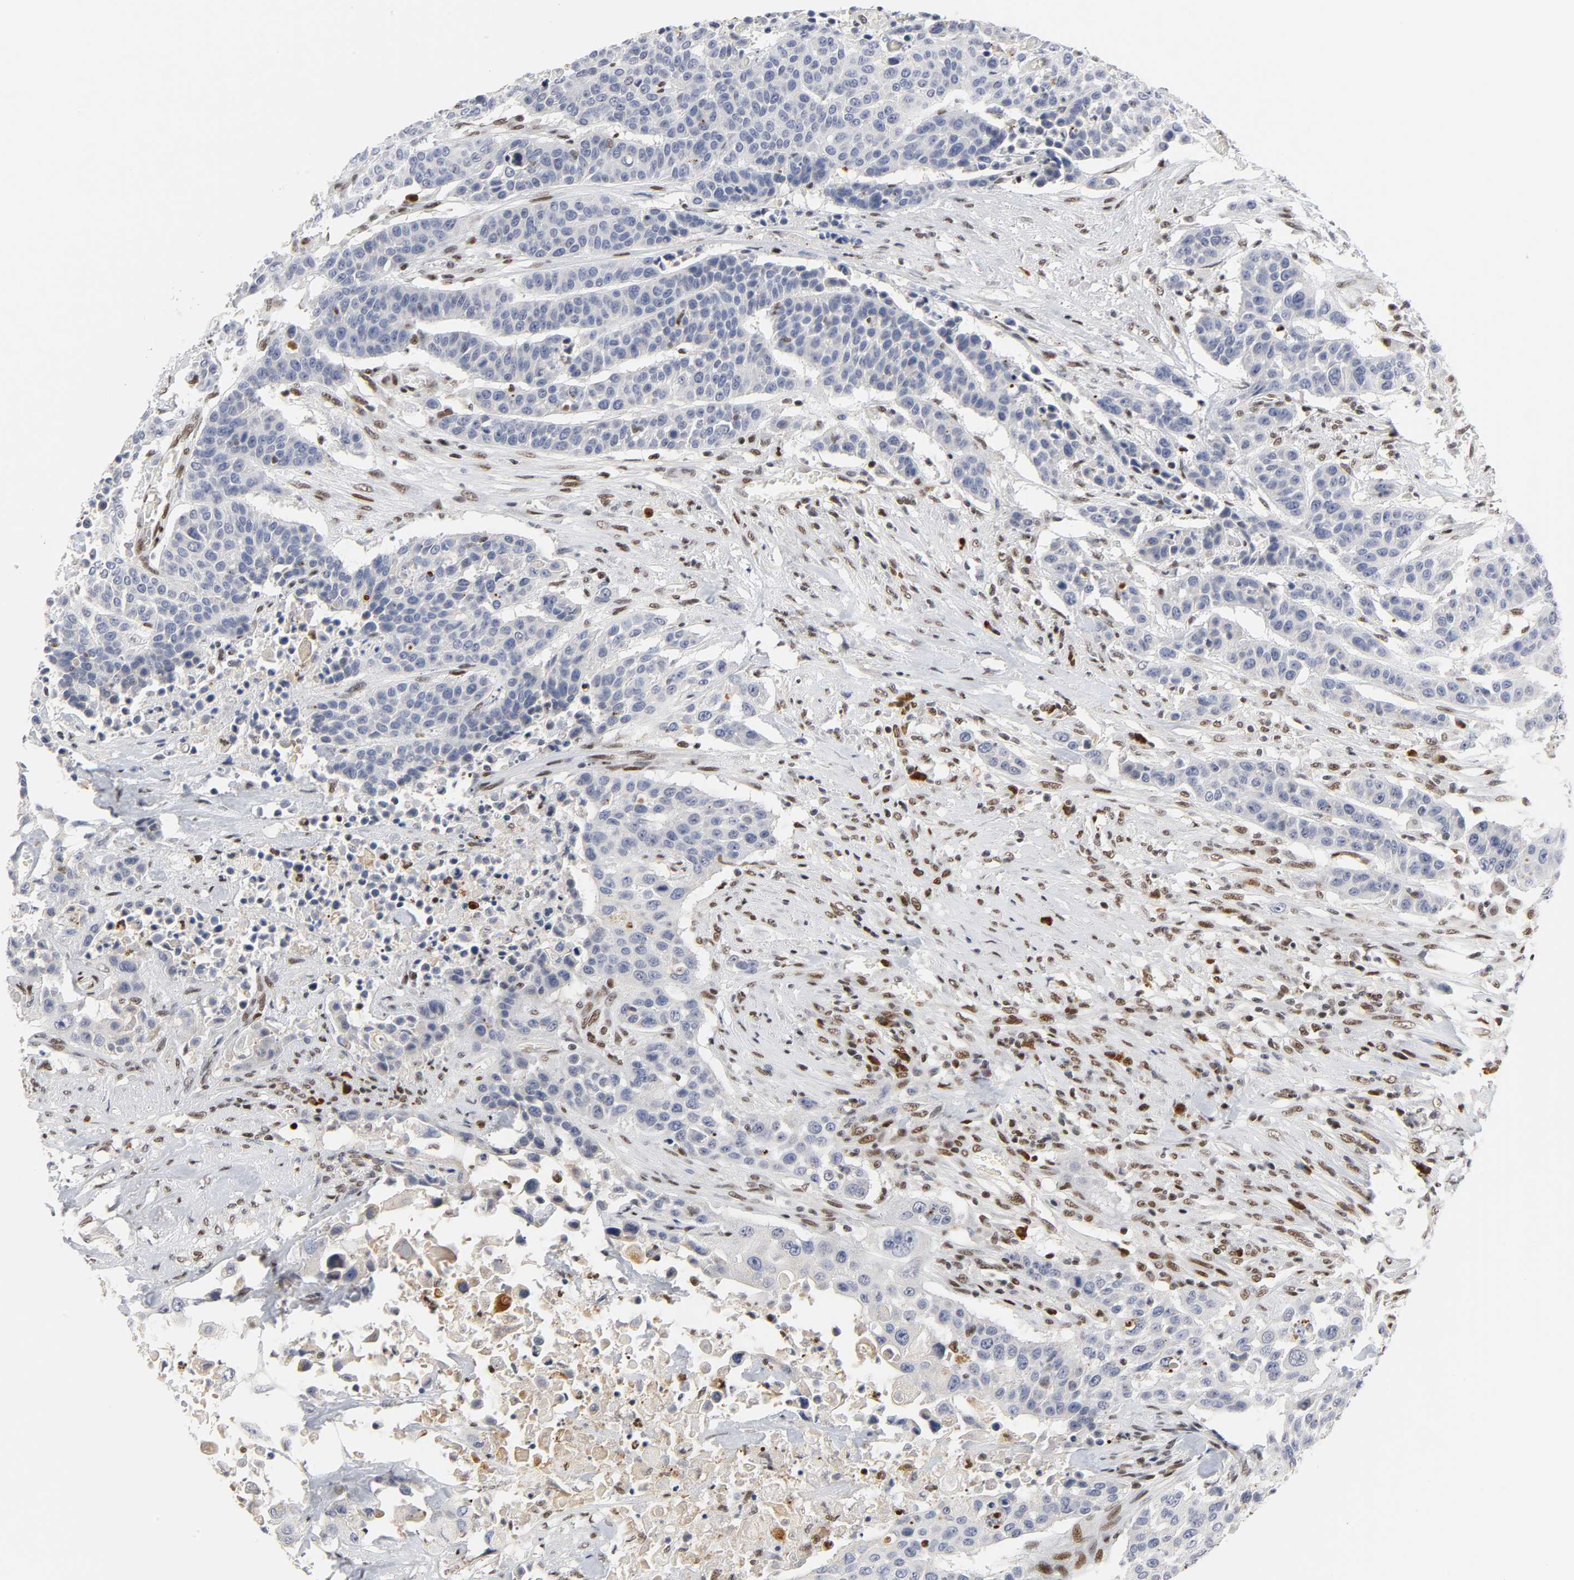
{"staining": {"intensity": "negative", "quantity": "none", "location": "none"}, "tissue": "urothelial cancer", "cell_type": "Tumor cells", "image_type": "cancer", "snomed": [{"axis": "morphology", "description": "Urothelial carcinoma, High grade"}, {"axis": "topography", "description": "Urinary bladder"}], "caption": "Tumor cells are negative for protein expression in human high-grade urothelial carcinoma.", "gene": "CREBBP", "patient": {"sex": "male", "age": 74}}